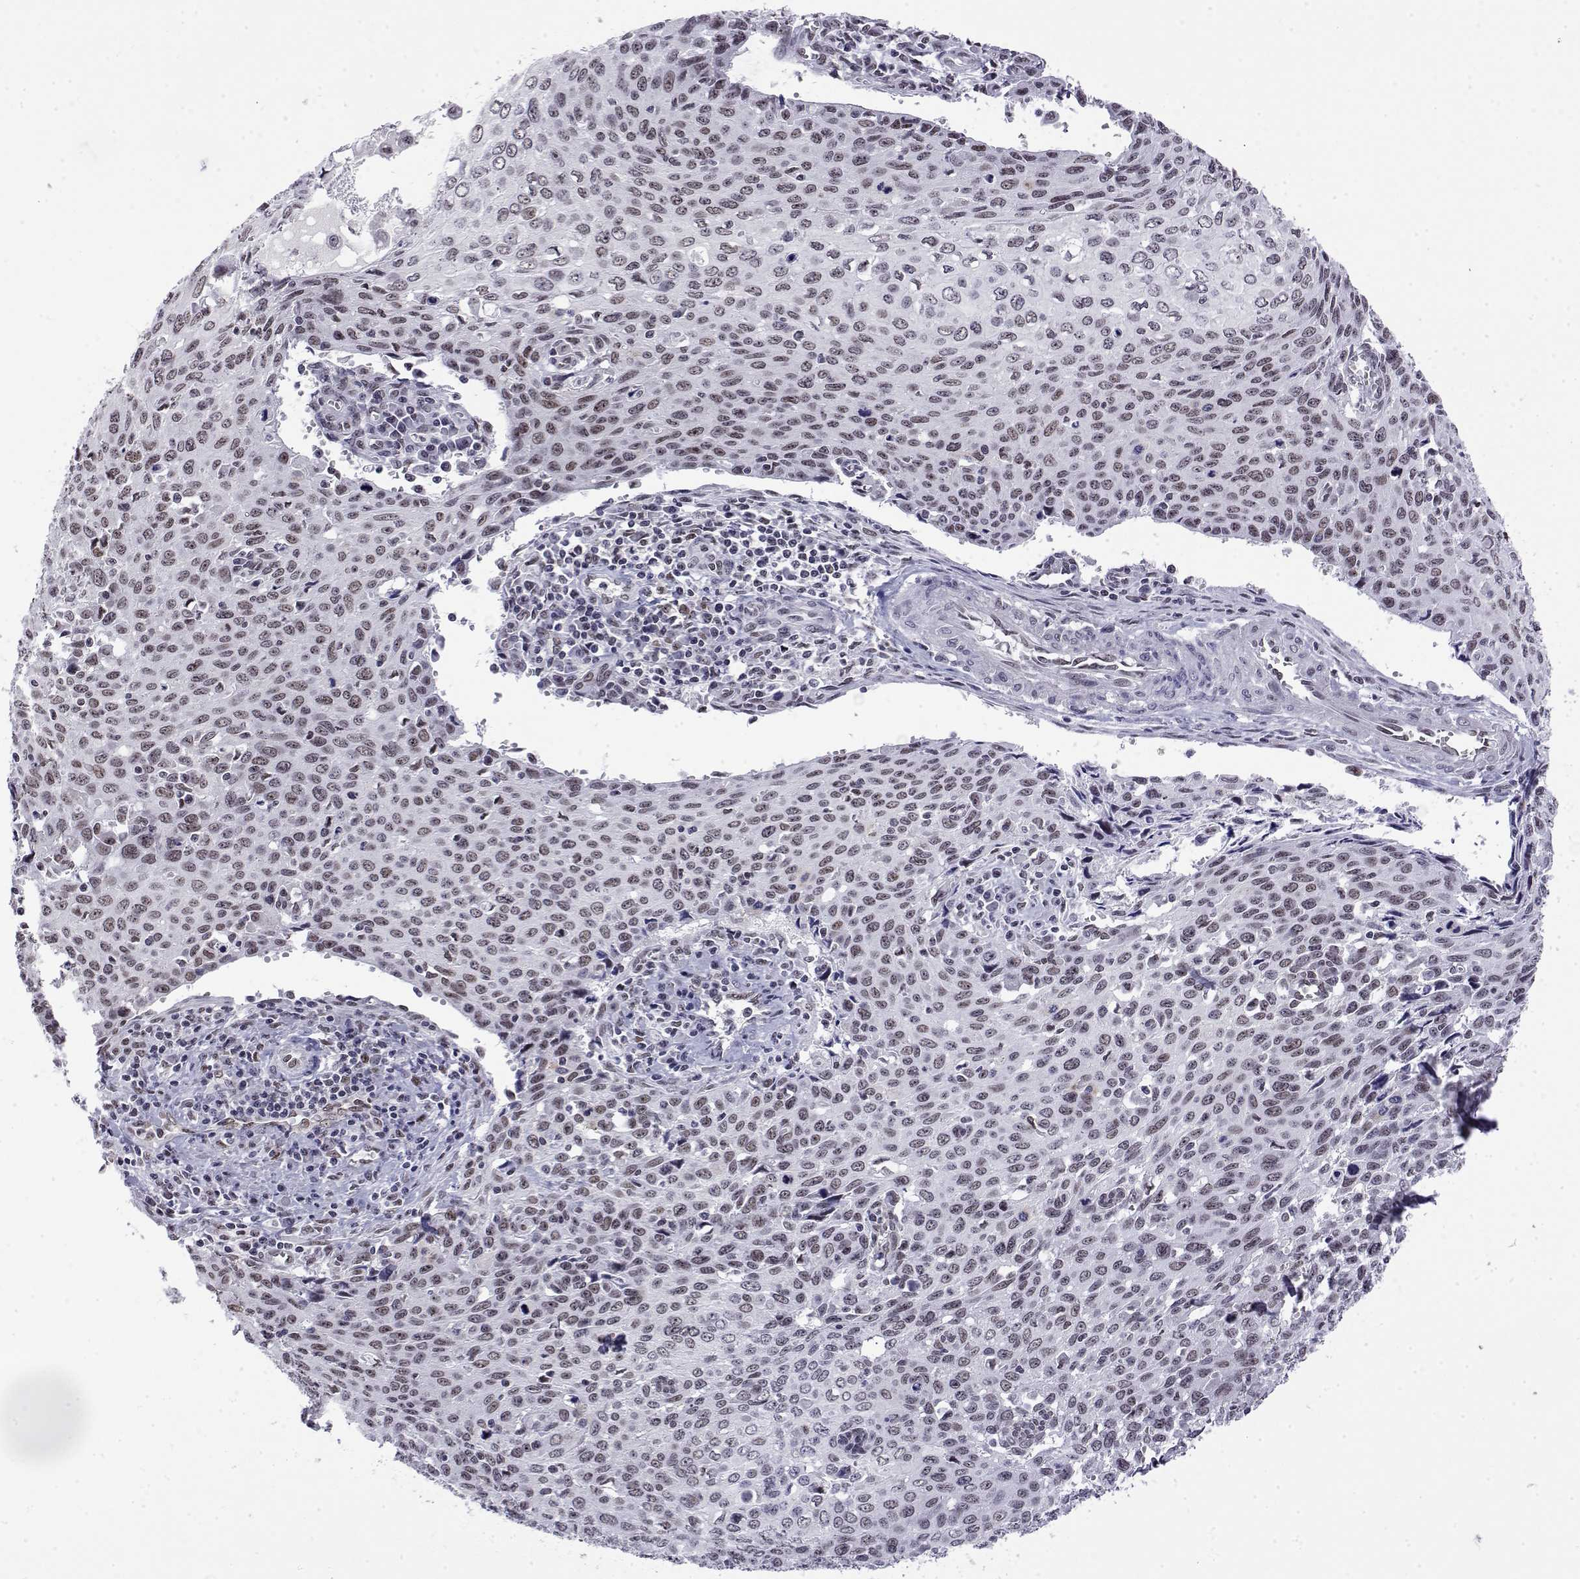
{"staining": {"intensity": "weak", "quantity": "25%-75%", "location": "nuclear"}, "tissue": "cervical cancer", "cell_type": "Tumor cells", "image_type": "cancer", "snomed": [{"axis": "morphology", "description": "Squamous cell carcinoma, NOS"}, {"axis": "topography", "description": "Cervix"}], "caption": "Human squamous cell carcinoma (cervical) stained for a protein (brown) shows weak nuclear positive positivity in about 25%-75% of tumor cells.", "gene": "POLDIP3", "patient": {"sex": "female", "age": 38}}